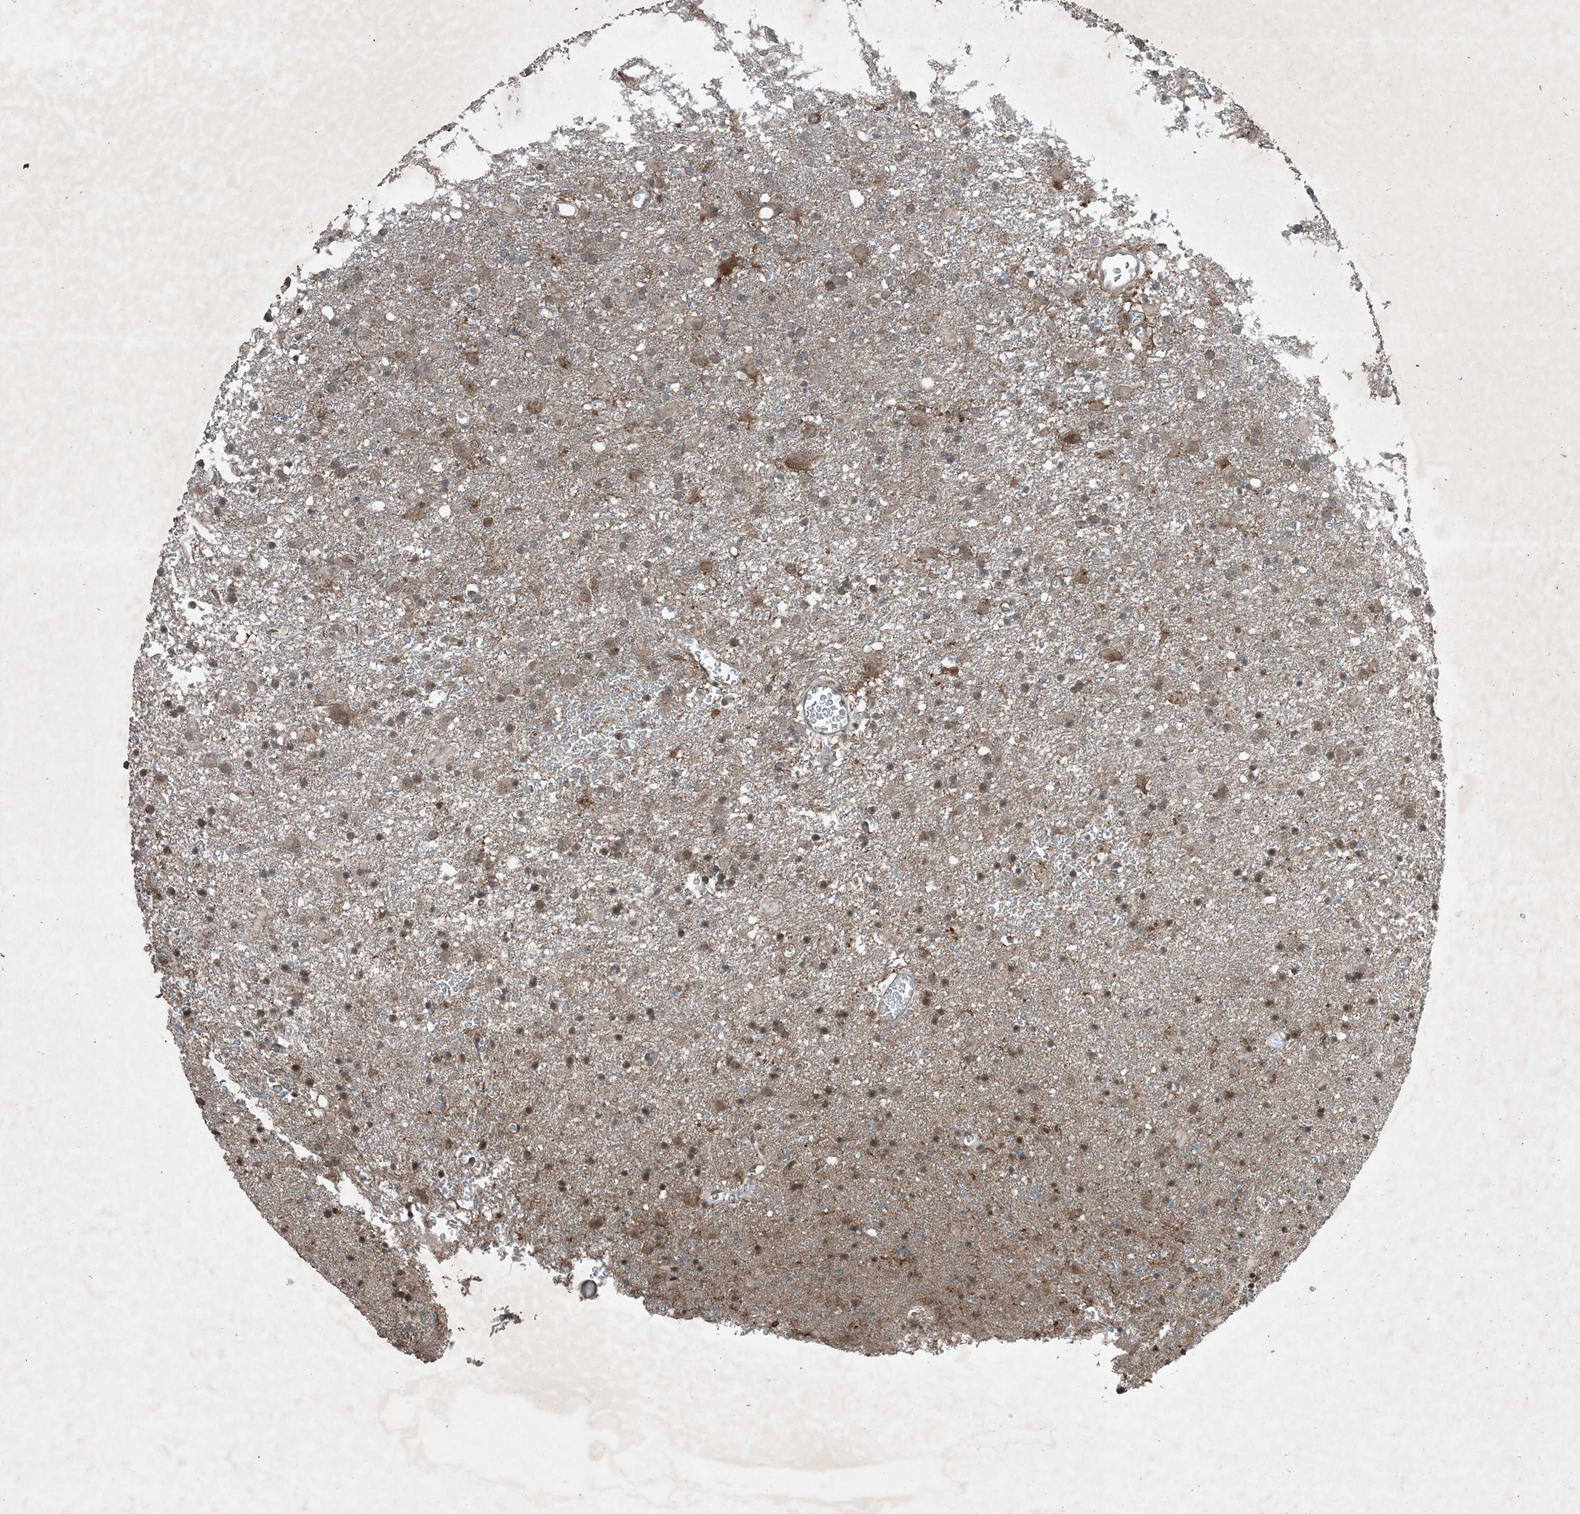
{"staining": {"intensity": "weak", "quantity": "25%-75%", "location": "cytoplasmic/membranous"}, "tissue": "glioma", "cell_type": "Tumor cells", "image_type": "cancer", "snomed": [{"axis": "morphology", "description": "Glioma, malignant, Low grade"}, {"axis": "topography", "description": "Brain"}], "caption": "Immunohistochemical staining of human malignant glioma (low-grade) demonstrates weak cytoplasmic/membranous protein expression in about 25%-75% of tumor cells.", "gene": "MDN1", "patient": {"sex": "male", "age": 65}}